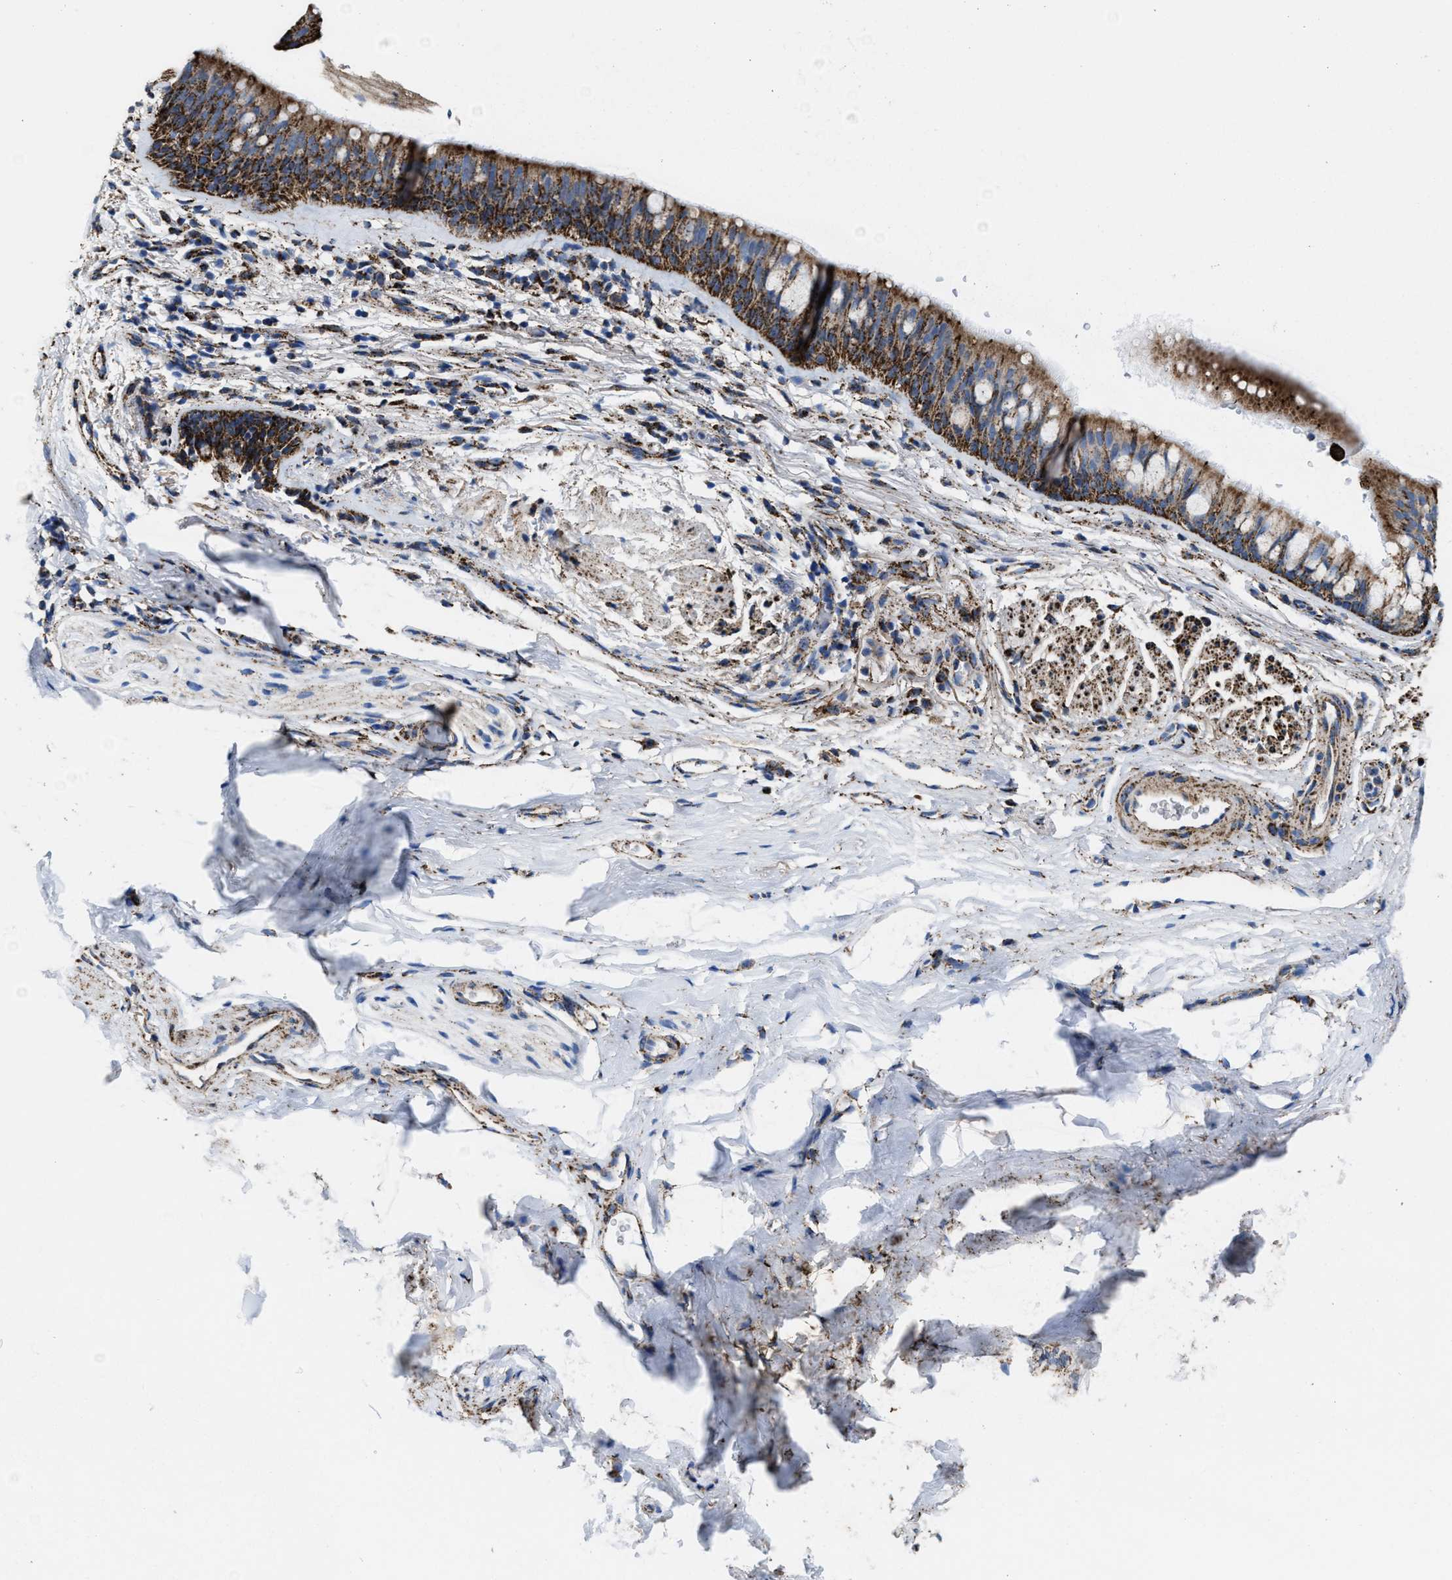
{"staining": {"intensity": "strong", "quantity": ">75%", "location": "cytoplasmic/membranous"}, "tissue": "bronchus", "cell_type": "Respiratory epithelial cells", "image_type": "normal", "snomed": [{"axis": "morphology", "description": "Normal tissue, NOS"}, {"axis": "topography", "description": "Cartilage tissue"}, {"axis": "topography", "description": "Bronchus"}], "caption": "Immunohistochemistry histopathology image of normal bronchus: bronchus stained using IHC shows high levels of strong protein expression localized specifically in the cytoplasmic/membranous of respiratory epithelial cells, appearing as a cytoplasmic/membranous brown color.", "gene": "ALDH1B1", "patient": {"sex": "female", "age": 53}}